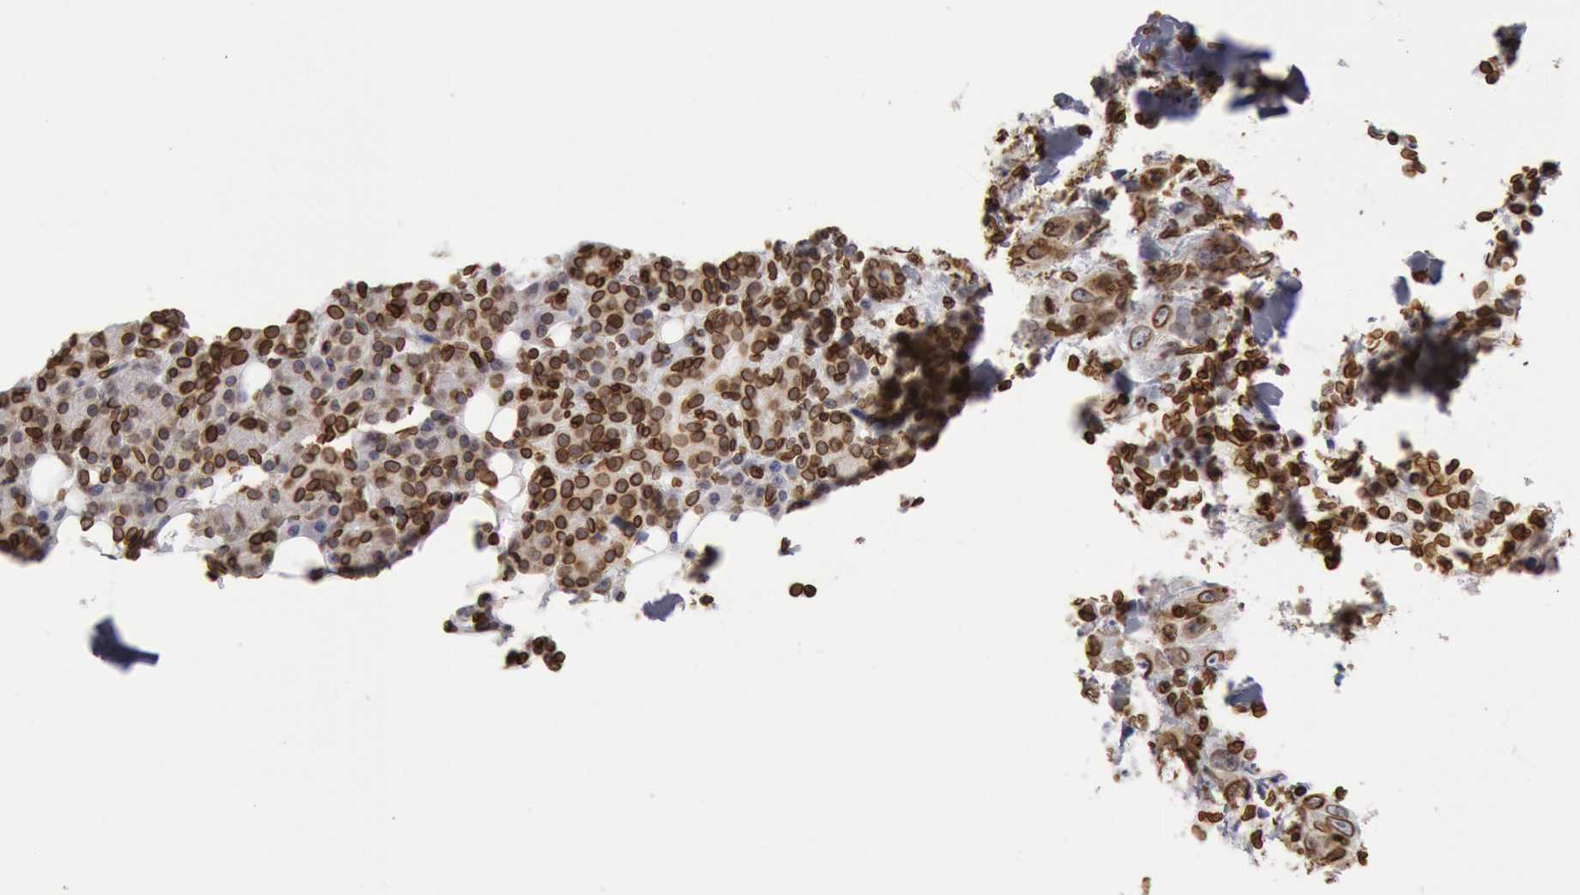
{"staining": {"intensity": "moderate", "quantity": ">75%", "location": "cytoplasmic/membranous,nuclear"}, "tissue": "skin cancer", "cell_type": "Tumor cells", "image_type": "cancer", "snomed": [{"axis": "morphology", "description": "Squamous cell carcinoma, NOS"}, {"axis": "topography", "description": "Skin"}], "caption": "Immunohistochemistry micrograph of neoplastic tissue: human squamous cell carcinoma (skin) stained using immunohistochemistry exhibits medium levels of moderate protein expression localized specifically in the cytoplasmic/membranous and nuclear of tumor cells, appearing as a cytoplasmic/membranous and nuclear brown color.", "gene": "SUN2", "patient": {"sex": "male", "age": 84}}